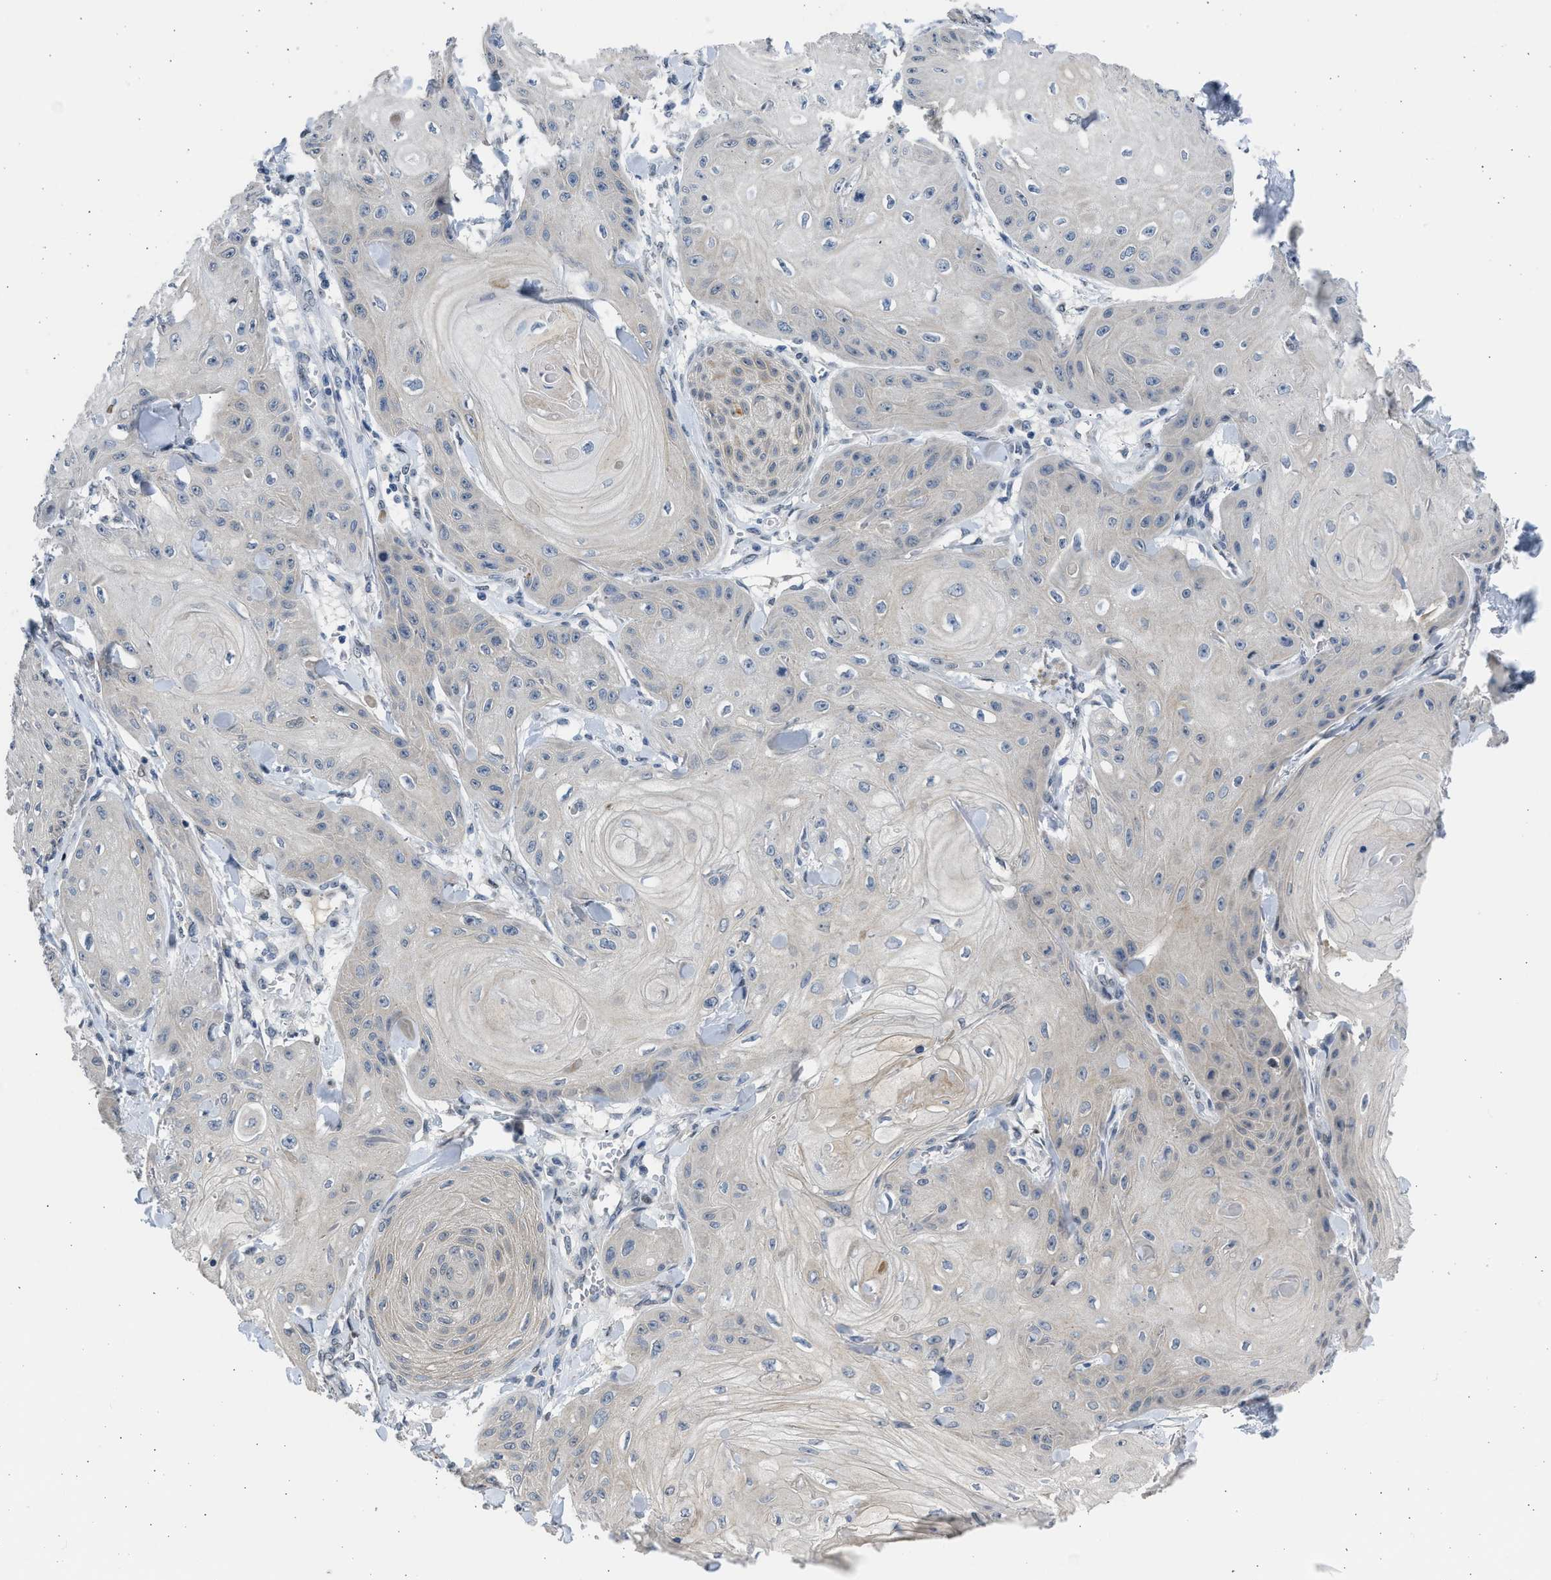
{"staining": {"intensity": "negative", "quantity": "none", "location": "none"}, "tissue": "skin cancer", "cell_type": "Tumor cells", "image_type": "cancer", "snomed": [{"axis": "morphology", "description": "Squamous cell carcinoma, NOS"}, {"axis": "topography", "description": "Skin"}], "caption": "Skin cancer (squamous cell carcinoma) stained for a protein using immunohistochemistry demonstrates no staining tumor cells.", "gene": "HMGN3", "patient": {"sex": "male", "age": 74}}